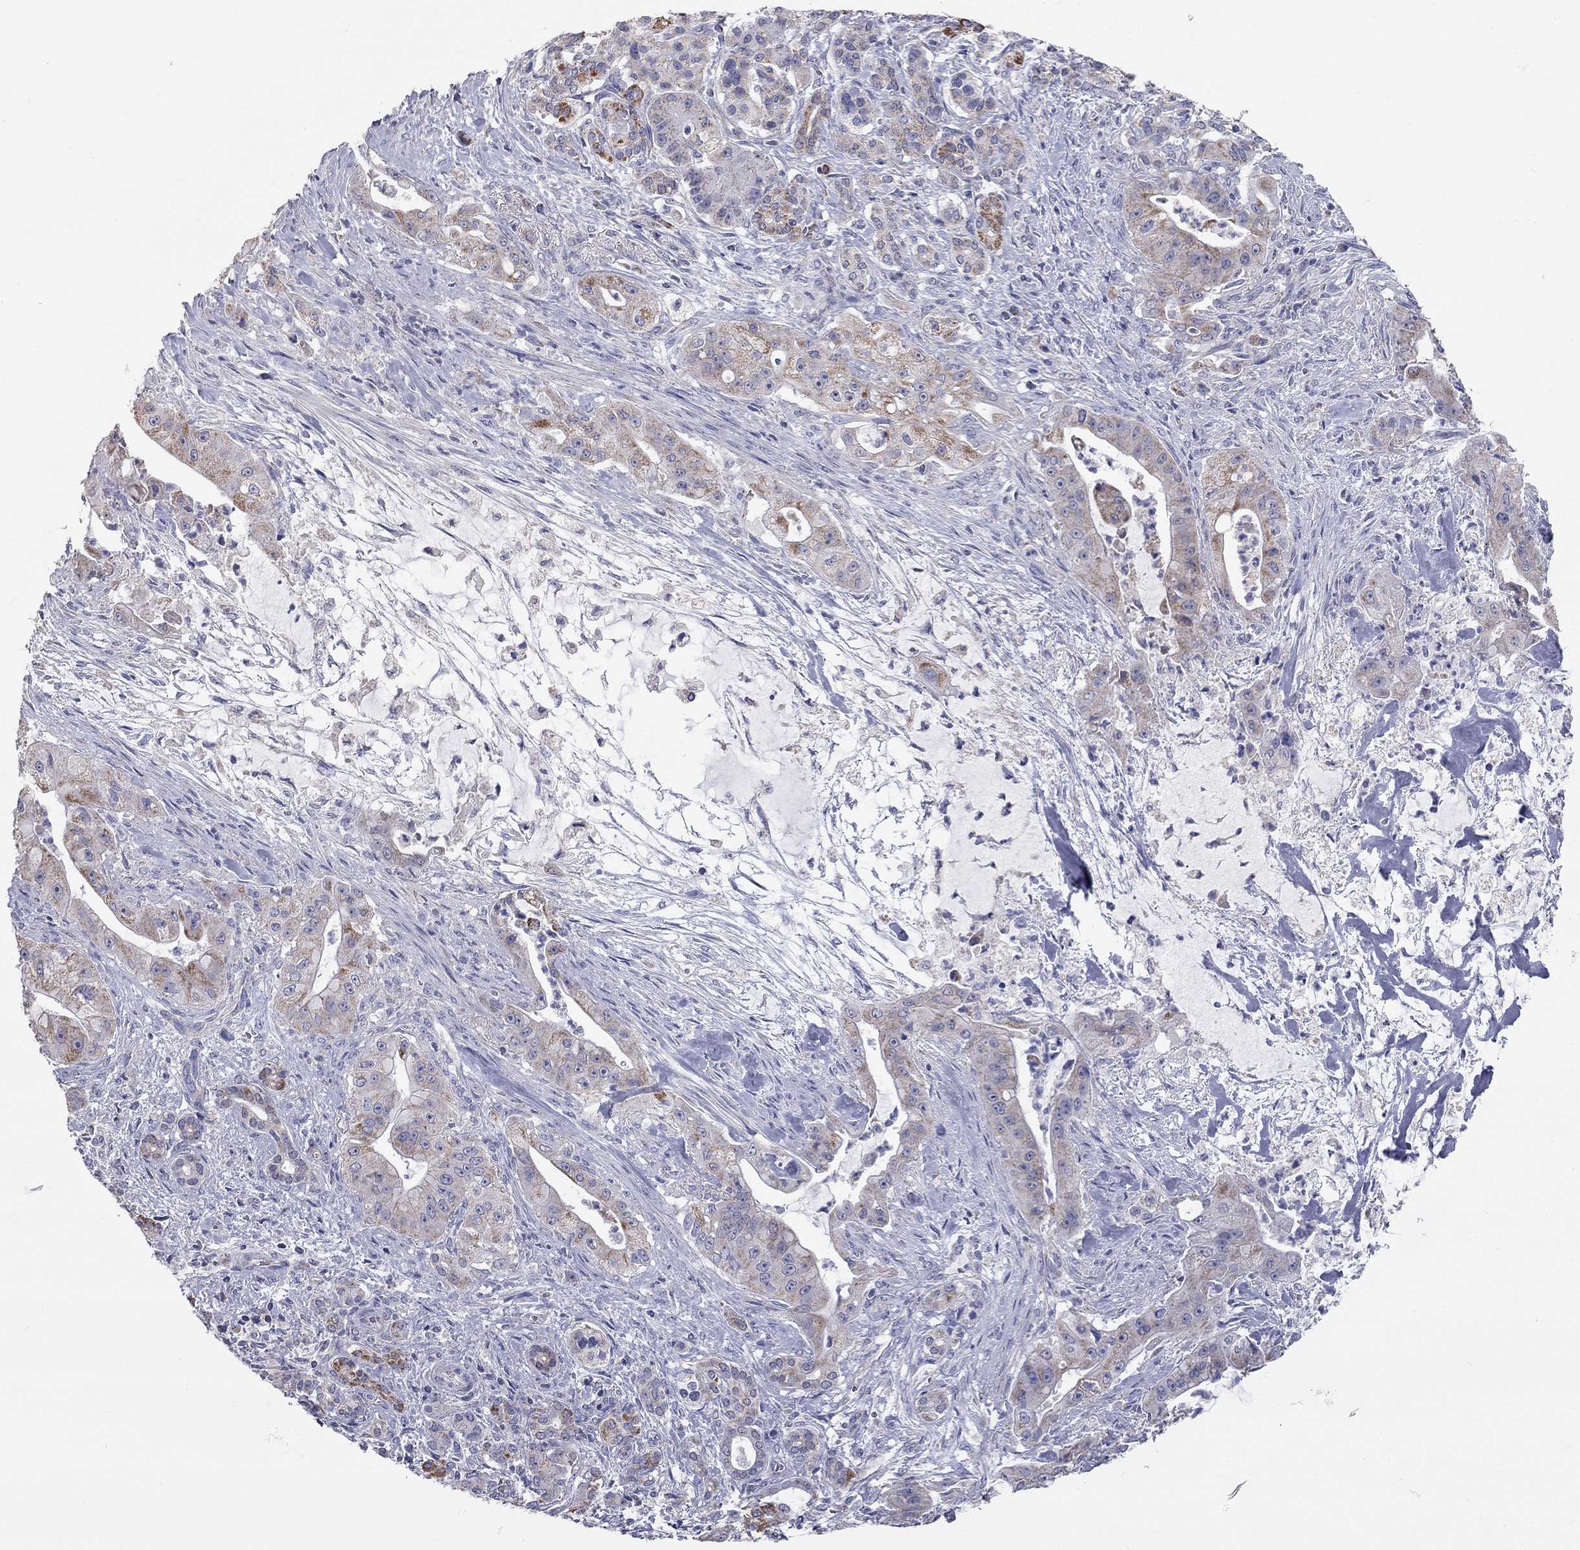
{"staining": {"intensity": "moderate", "quantity": "25%-75%", "location": "cytoplasmic/membranous"}, "tissue": "pancreatic cancer", "cell_type": "Tumor cells", "image_type": "cancer", "snomed": [{"axis": "morphology", "description": "Normal tissue, NOS"}, {"axis": "morphology", "description": "Inflammation, NOS"}, {"axis": "morphology", "description": "Adenocarcinoma, NOS"}, {"axis": "topography", "description": "Pancreas"}], "caption": "The histopathology image displays staining of adenocarcinoma (pancreatic), revealing moderate cytoplasmic/membranous protein staining (brown color) within tumor cells.", "gene": "CFAP161", "patient": {"sex": "male", "age": 57}}